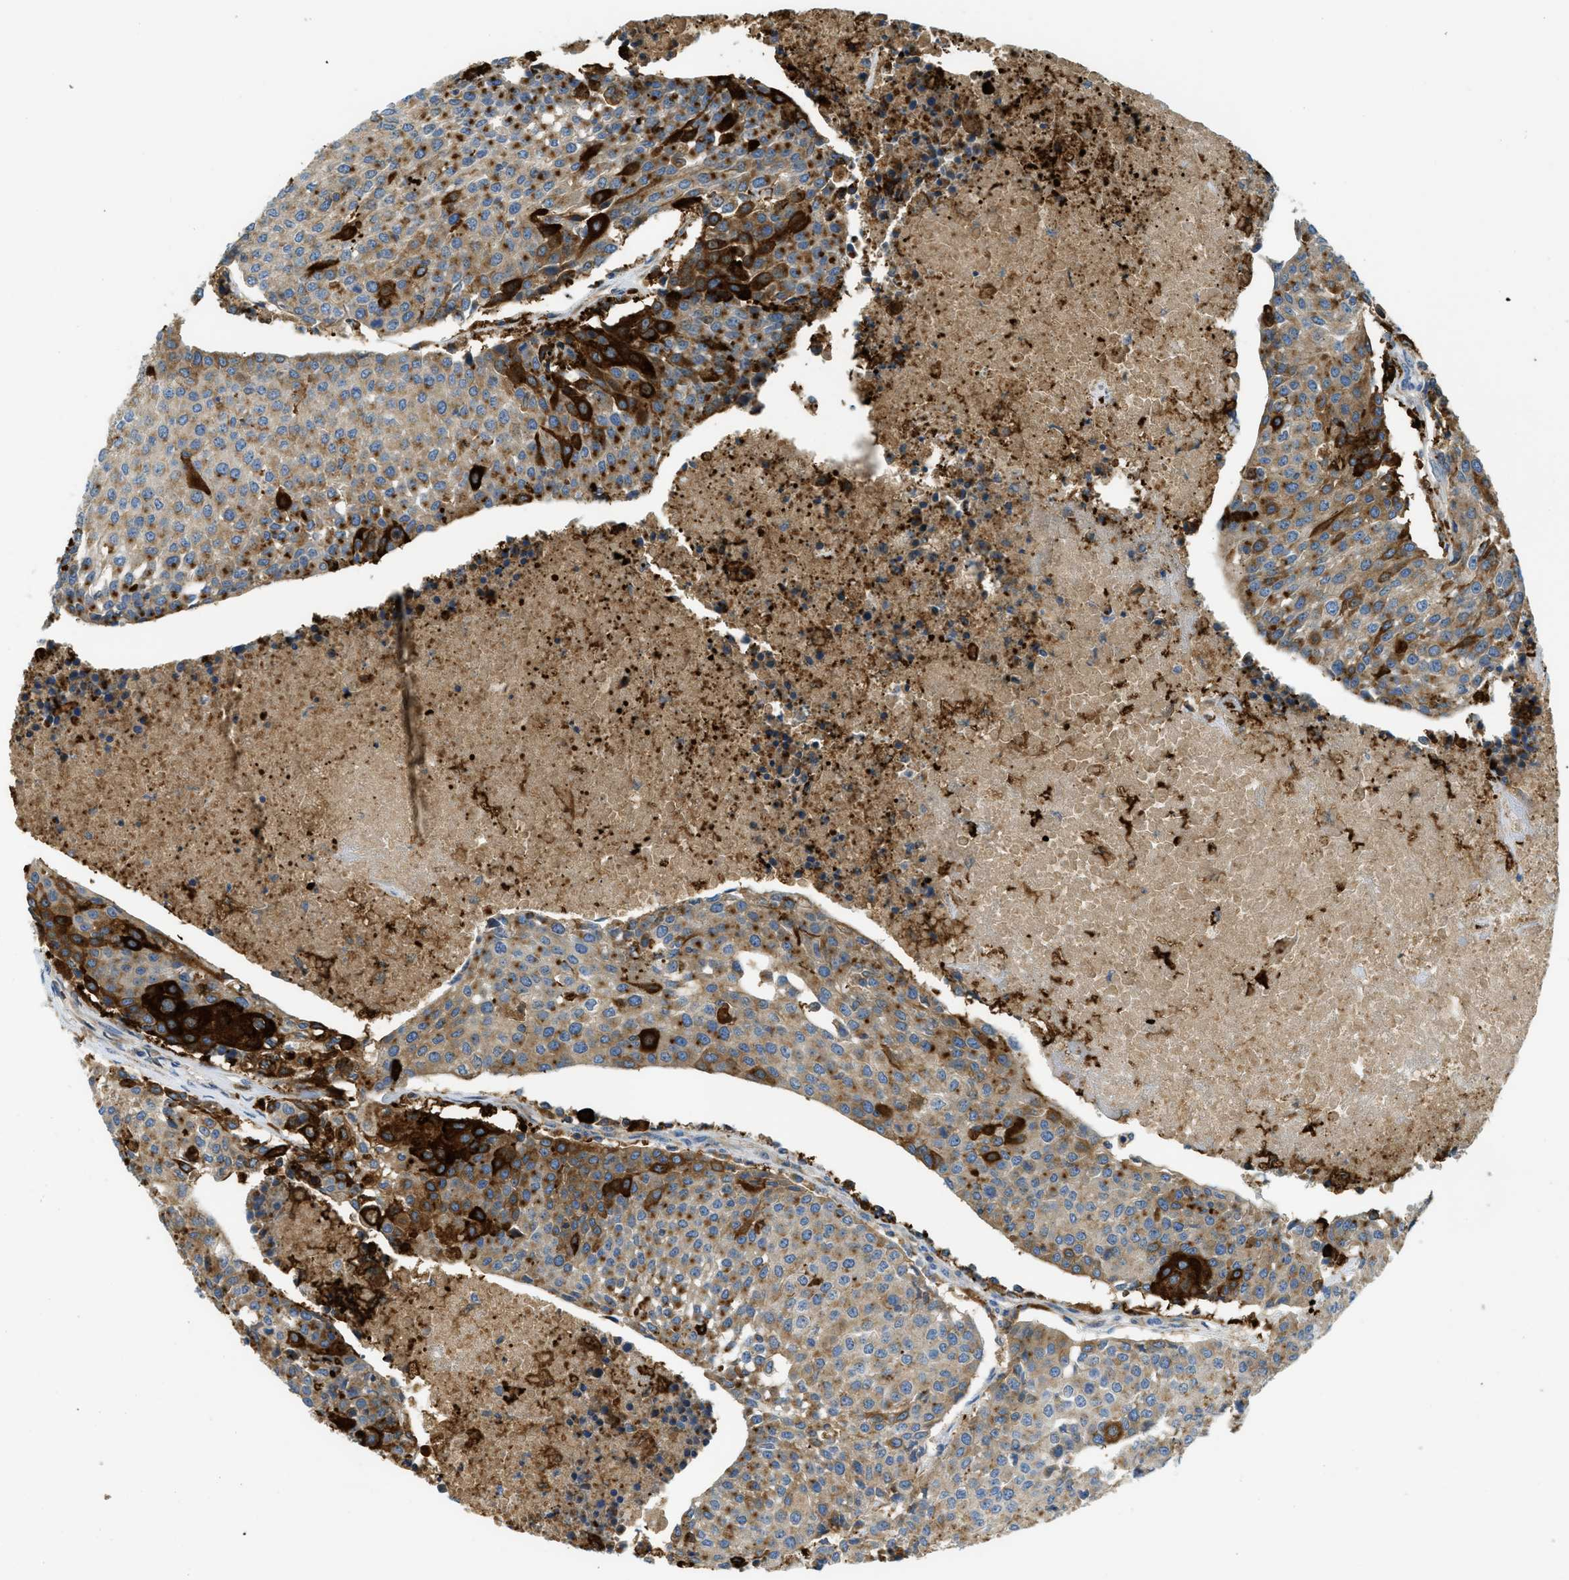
{"staining": {"intensity": "strong", "quantity": "<25%", "location": "cytoplasmic/membranous"}, "tissue": "urothelial cancer", "cell_type": "Tumor cells", "image_type": "cancer", "snomed": [{"axis": "morphology", "description": "Urothelial carcinoma, High grade"}, {"axis": "topography", "description": "Urinary bladder"}], "caption": "Immunohistochemistry (IHC) of urothelial carcinoma (high-grade) shows medium levels of strong cytoplasmic/membranous positivity in about <25% of tumor cells.", "gene": "RFFL", "patient": {"sex": "female", "age": 85}}